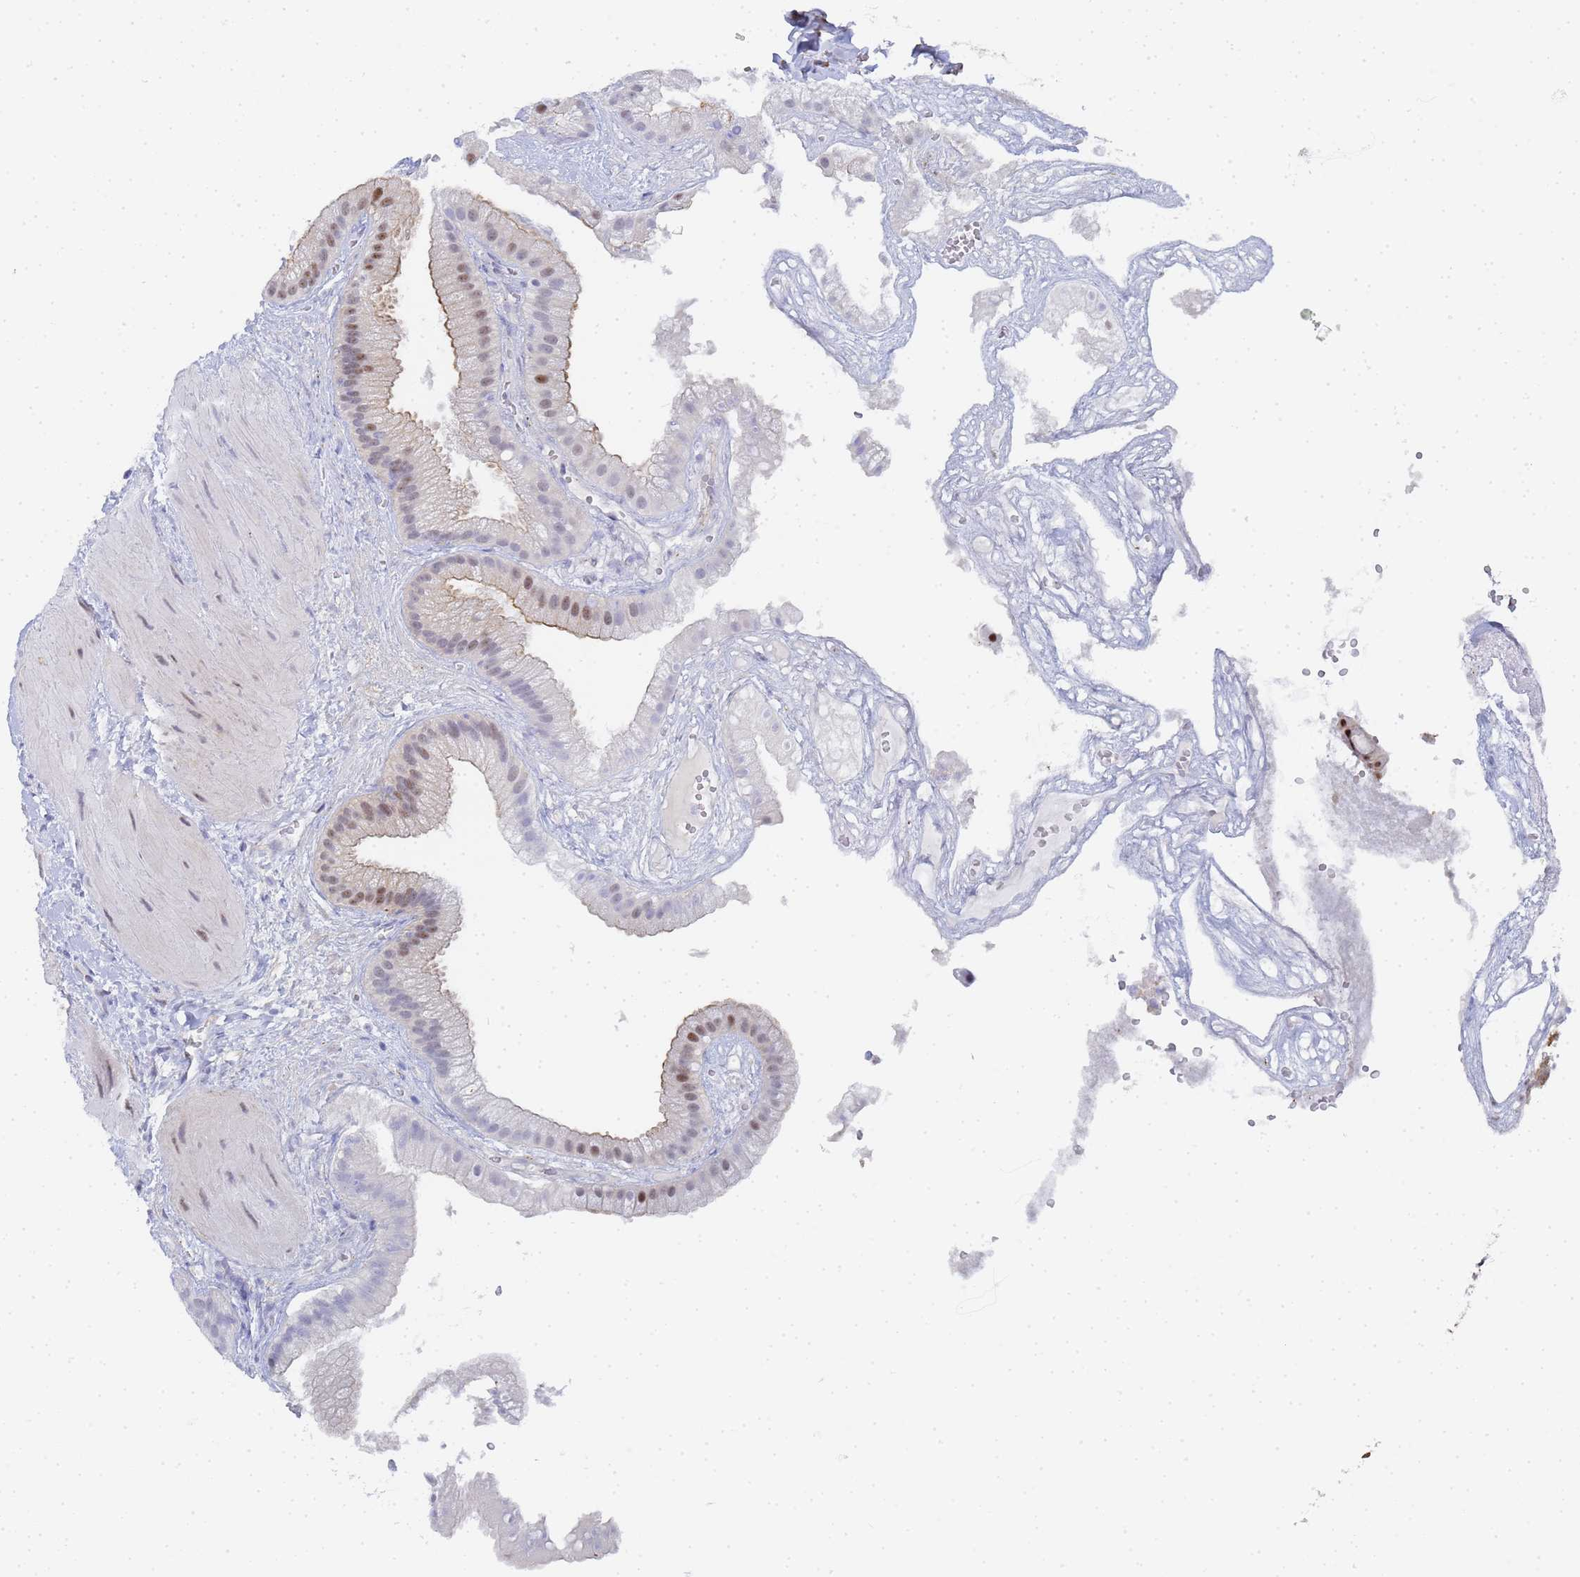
{"staining": {"intensity": "moderate", "quantity": ">75%", "location": "cytoplasmic/membranous,nuclear"}, "tissue": "gallbladder", "cell_type": "Glandular cells", "image_type": "normal", "snomed": [{"axis": "morphology", "description": "Normal tissue, NOS"}, {"axis": "topography", "description": "Gallbladder"}], "caption": "The immunohistochemical stain labels moderate cytoplasmic/membranous,nuclear expression in glandular cells of normal gallbladder. (DAB (3,3'-diaminobenzidine) IHC with brightfield microscopy, high magnification).", "gene": "PRRT4", "patient": {"sex": "male", "age": 55}}